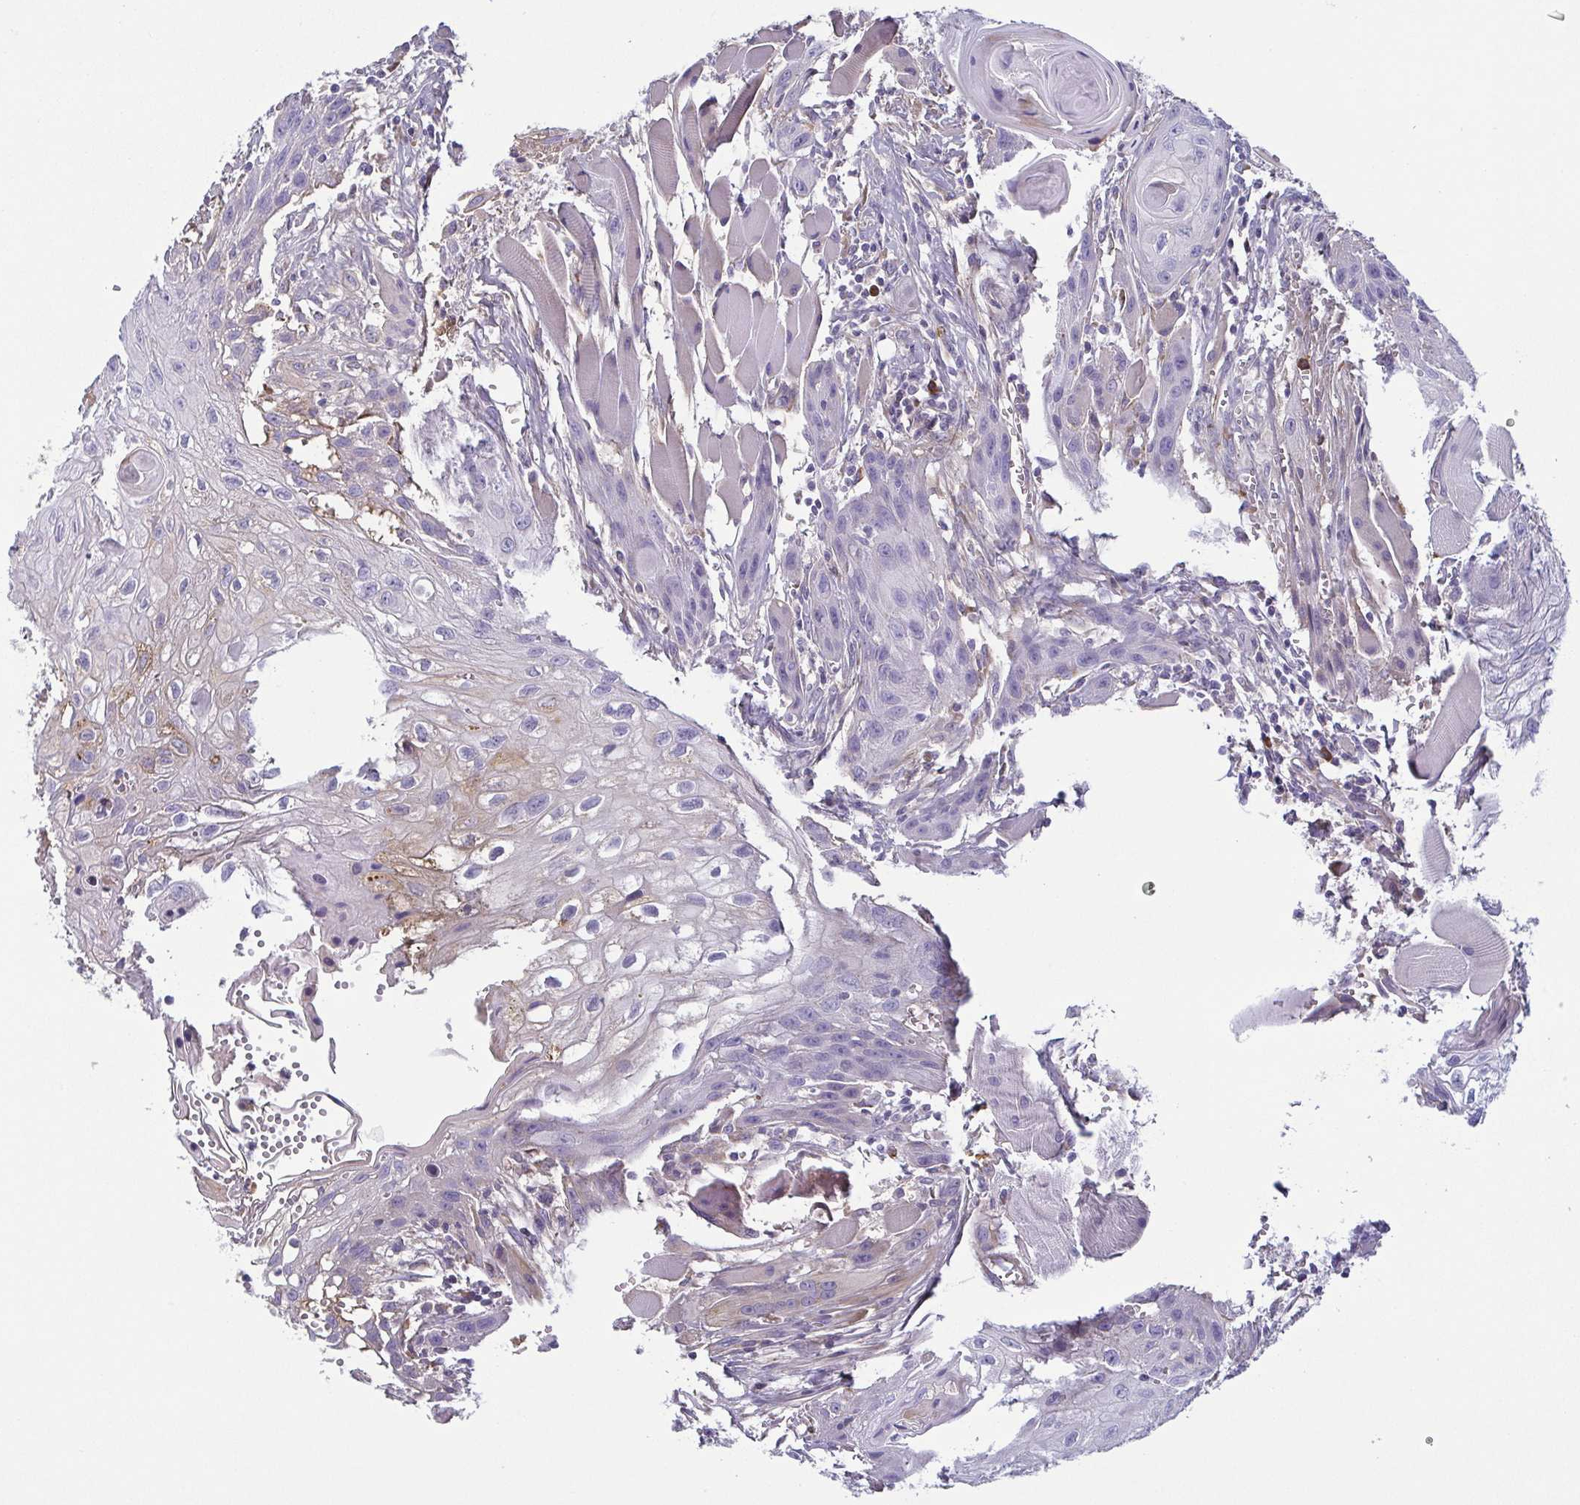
{"staining": {"intensity": "weak", "quantity": "<25%", "location": "cytoplasmic/membranous"}, "tissue": "head and neck cancer", "cell_type": "Tumor cells", "image_type": "cancer", "snomed": [{"axis": "morphology", "description": "Squamous cell carcinoma, NOS"}, {"axis": "topography", "description": "Oral tissue"}, {"axis": "topography", "description": "Head-Neck"}], "caption": "Histopathology image shows no significant protein positivity in tumor cells of head and neck cancer (squamous cell carcinoma).", "gene": "ECM1", "patient": {"sex": "male", "age": 58}}